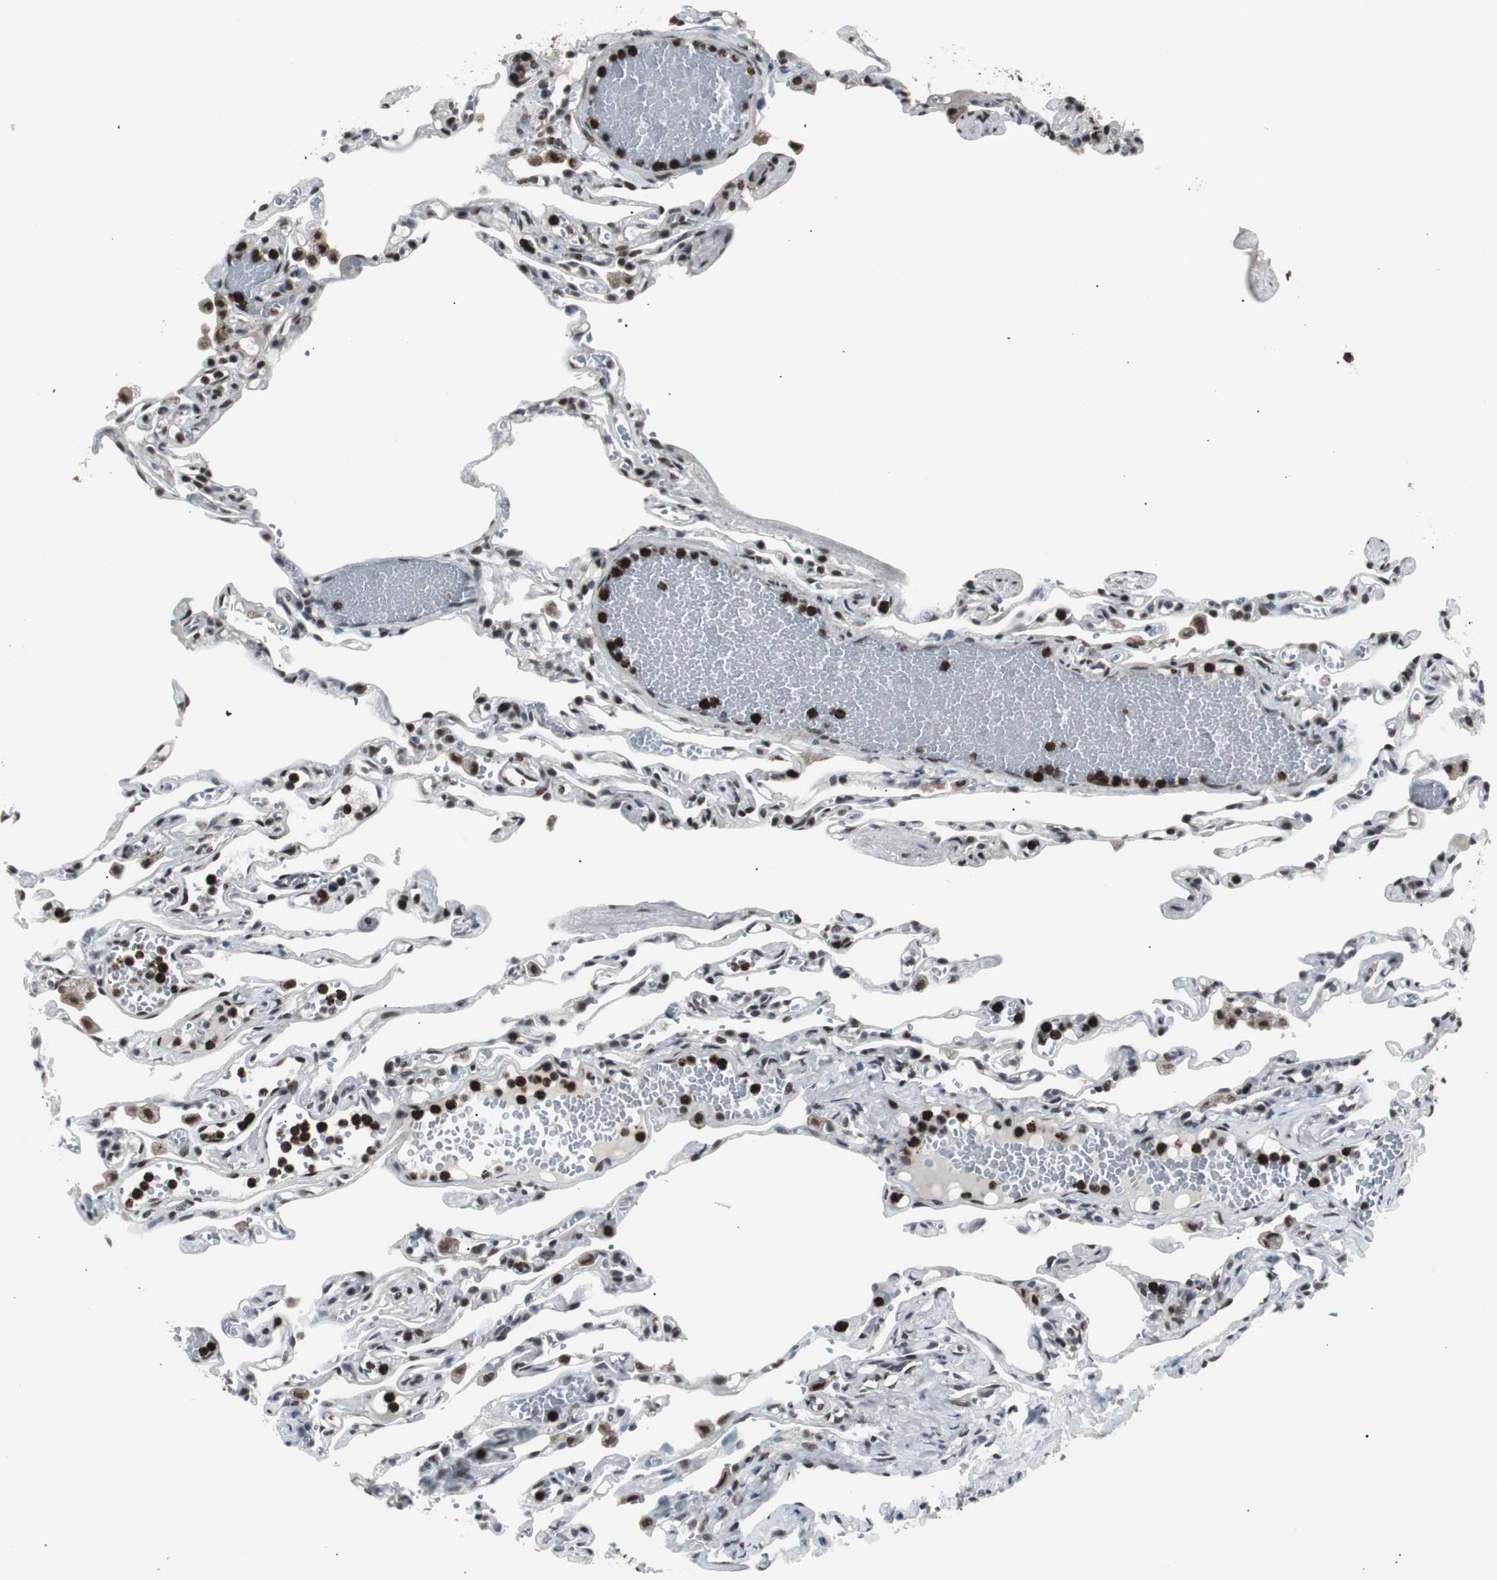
{"staining": {"intensity": "moderate", "quantity": "25%-75%", "location": "nuclear"}, "tissue": "lung", "cell_type": "Alveolar cells", "image_type": "normal", "snomed": [{"axis": "morphology", "description": "Normal tissue, NOS"}, {"axis": "topography", "description": "Lung"}], "caption": "IHC (DAB (3,3'-diaminobenzidine)) staining of unremarkable lung reveals moderate nuclear protein positivity in about 25%-75% of alveolar cells.", "gene": "RXRA", "patient": {"sex": "male", "age": 21}}